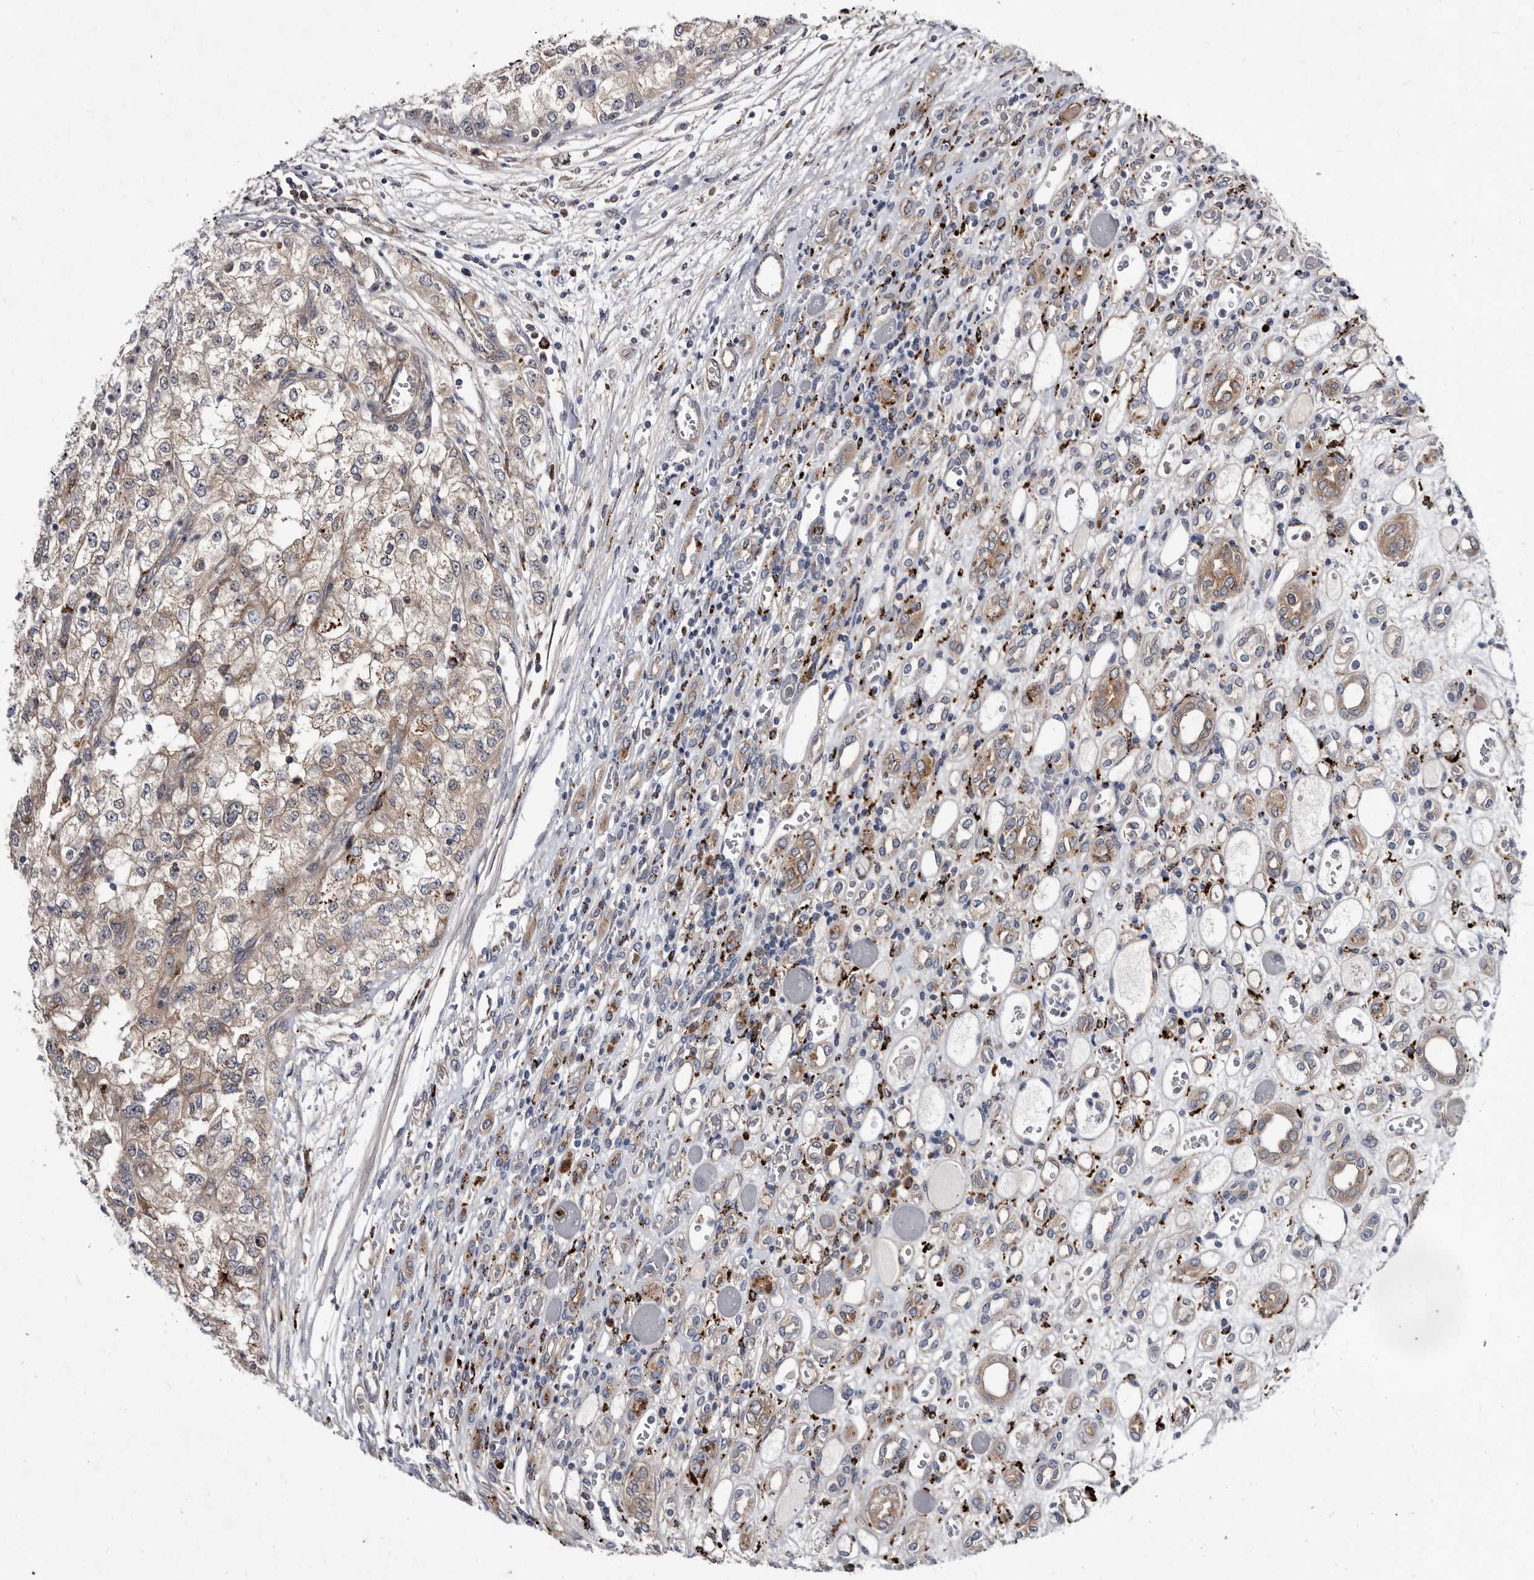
{"staining": {"intensity": "weak", "quantity": "25%-75%", "location": "cytoplasmic/membranous"}, "tissue": "renal cancer", "cell_type": "Tumor cells", "image_type": "cancer", "snomed": [{"axis": "morphology", "description": "Adenocarcinoma, NOS"}, {"axis": "topography", "description": "Kidney"}], "caption": "Immunohistochemistry of human adenocarcinoma (renal) displays low levels of weak cytoplasmic/membranous positivity in approximately 25%-75% of tumor cells.", "gene": "ABCF2", "patient": {"sex": "female", "age": 54}}